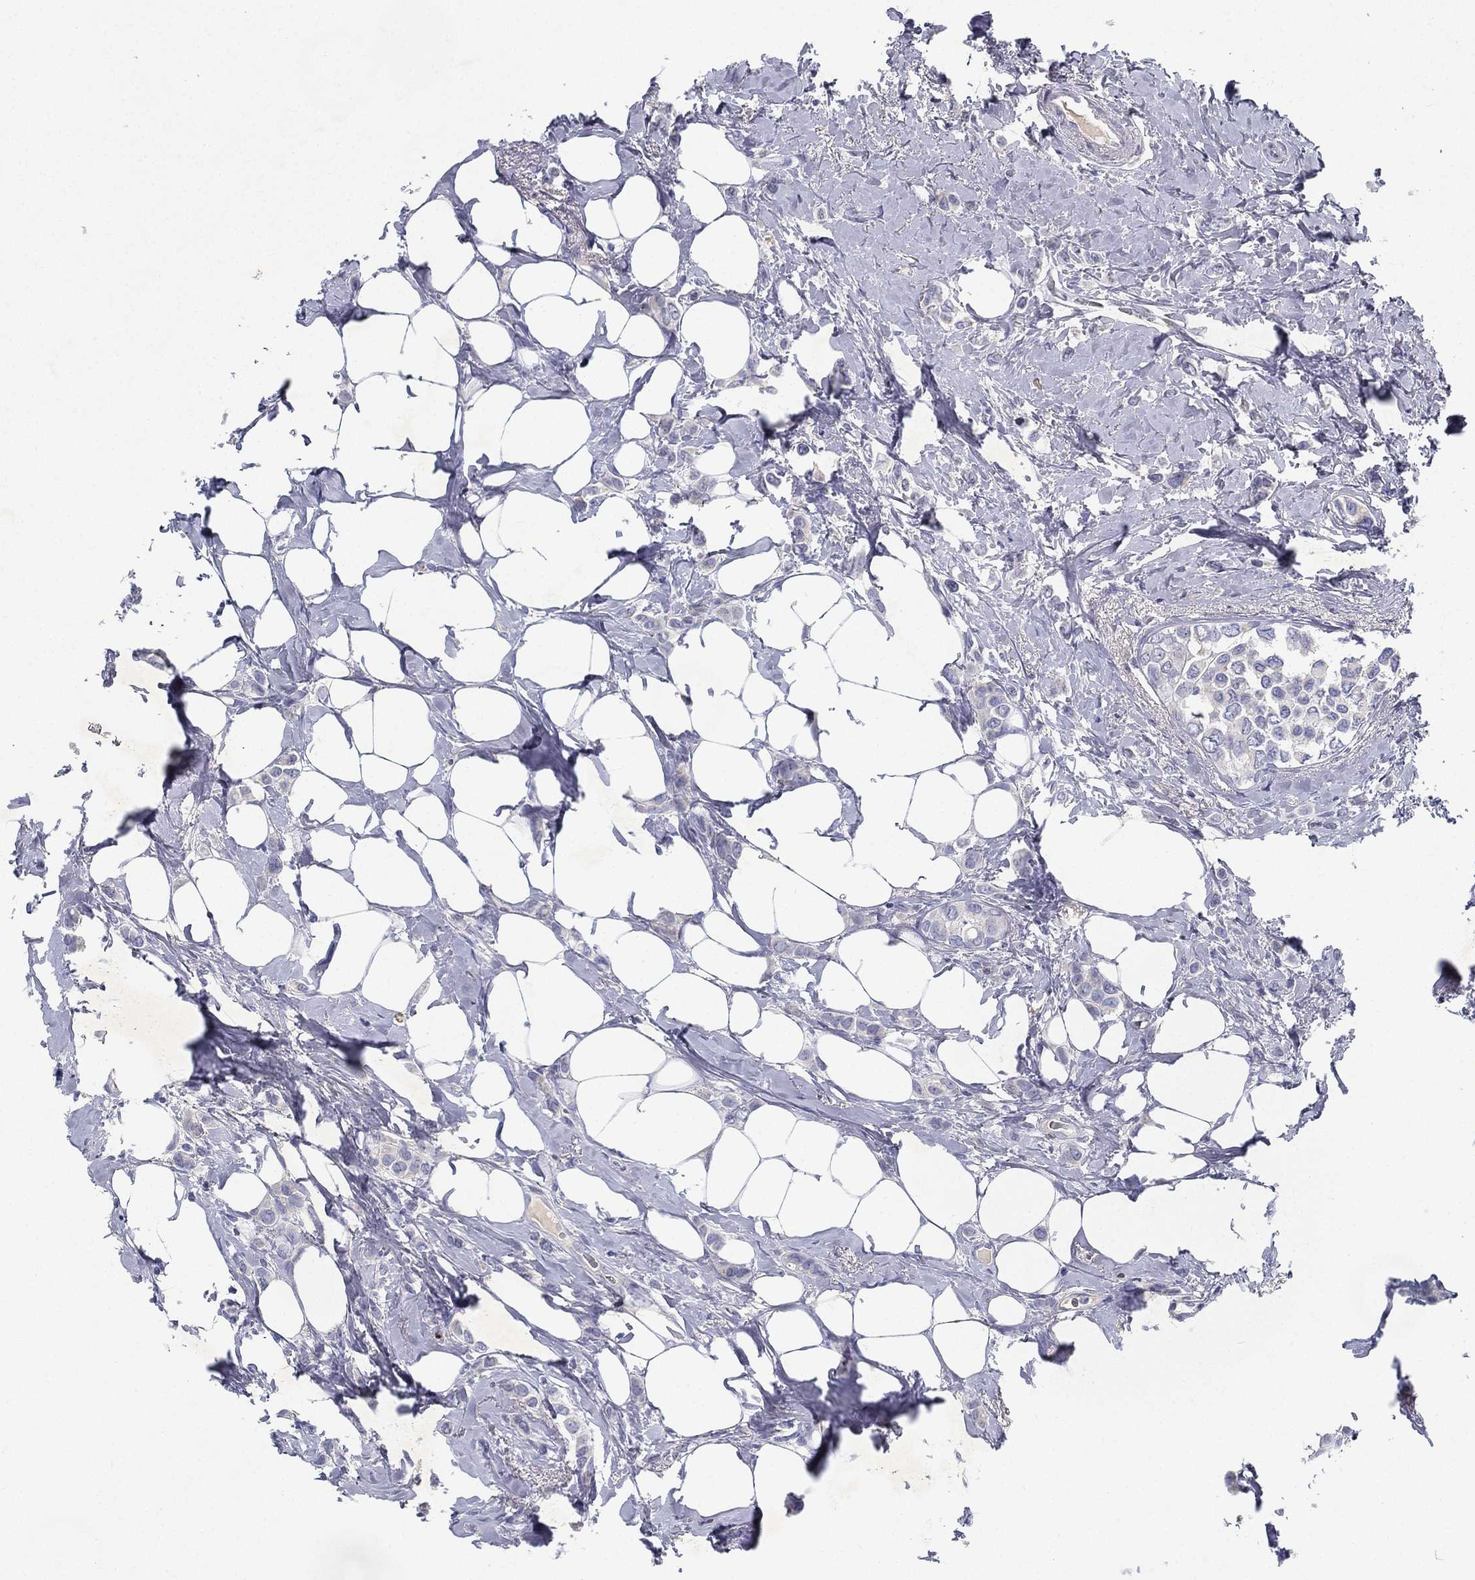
{"staining": {"intensity": "negative", "quantity": "none", "location": "none"}, "tissue": "breast cancer", "cell_type": "Tumor cells", "image_type": "cancer", "snomed": [{"axis": "morphology", "description": "Lobular carcinoma"}, {"axis": "topography", "description": "Breast"}], "caption": "Breast cancer (lobular carcinoma) stained for a protein using immunohistochemistry reveals no positivity tumor cells.", "gene": "RGS13", "patient": {"sex": "female", "age": 66}}